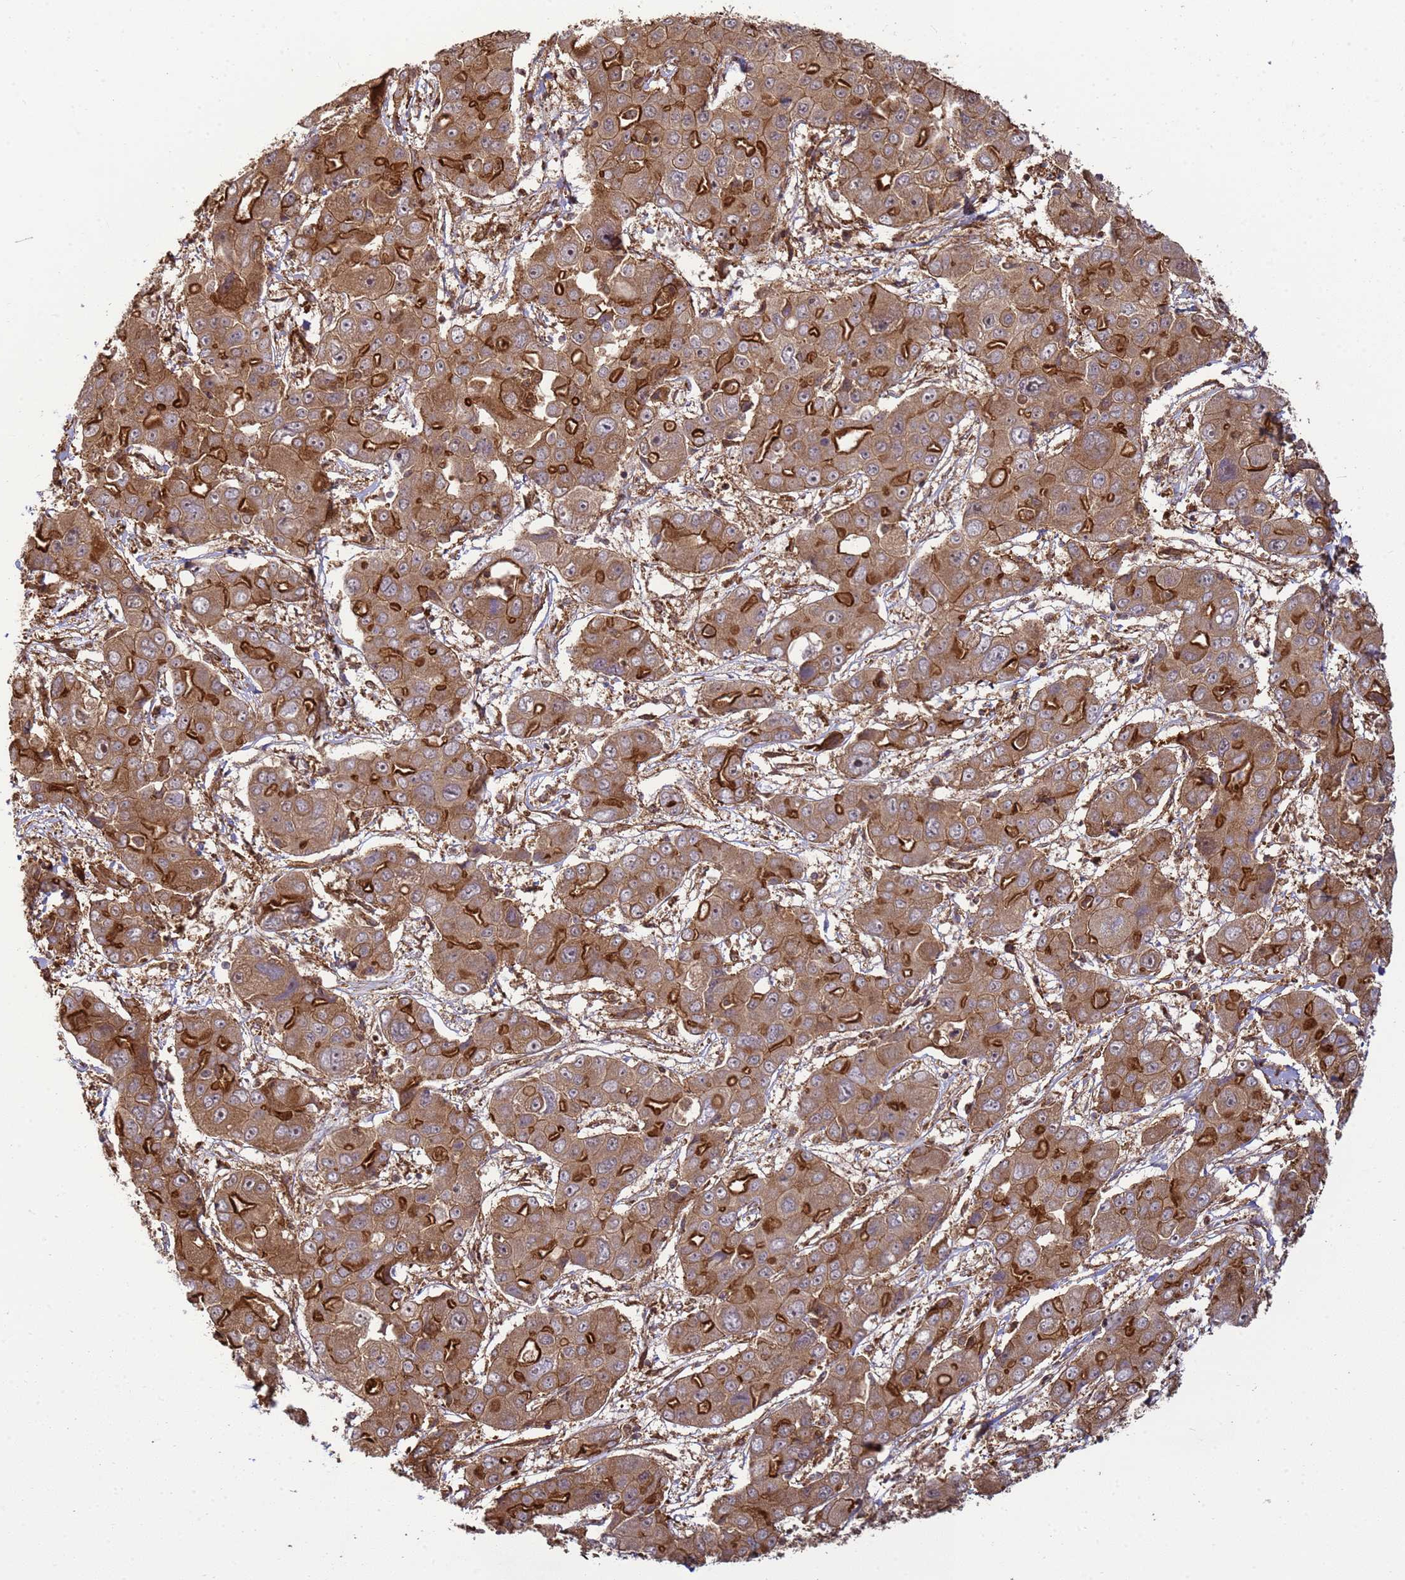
{"staining": {"intensity": "moderate", "quantity": ">75%", "location": "cytoplasmic/membranous"}, "tissue": "liver cancer", "cell_type": "Tumor cells", "image_type": "cancer", "snomed": [{"axis": "morphology", "description": "Cholangiocarcinoma"}, {"axis": "topography", "description": "Liver"}], "caption": "IHC micrograph of liver cancer (cholangiocarcinoma) stained for a protein (brown), which shows medium levels of moderate cytoplasmic/membranous expression in approximately >75% of tumor cells.", "gene": "CNOT1", "patient": {"sex": "male", "age": 67}}